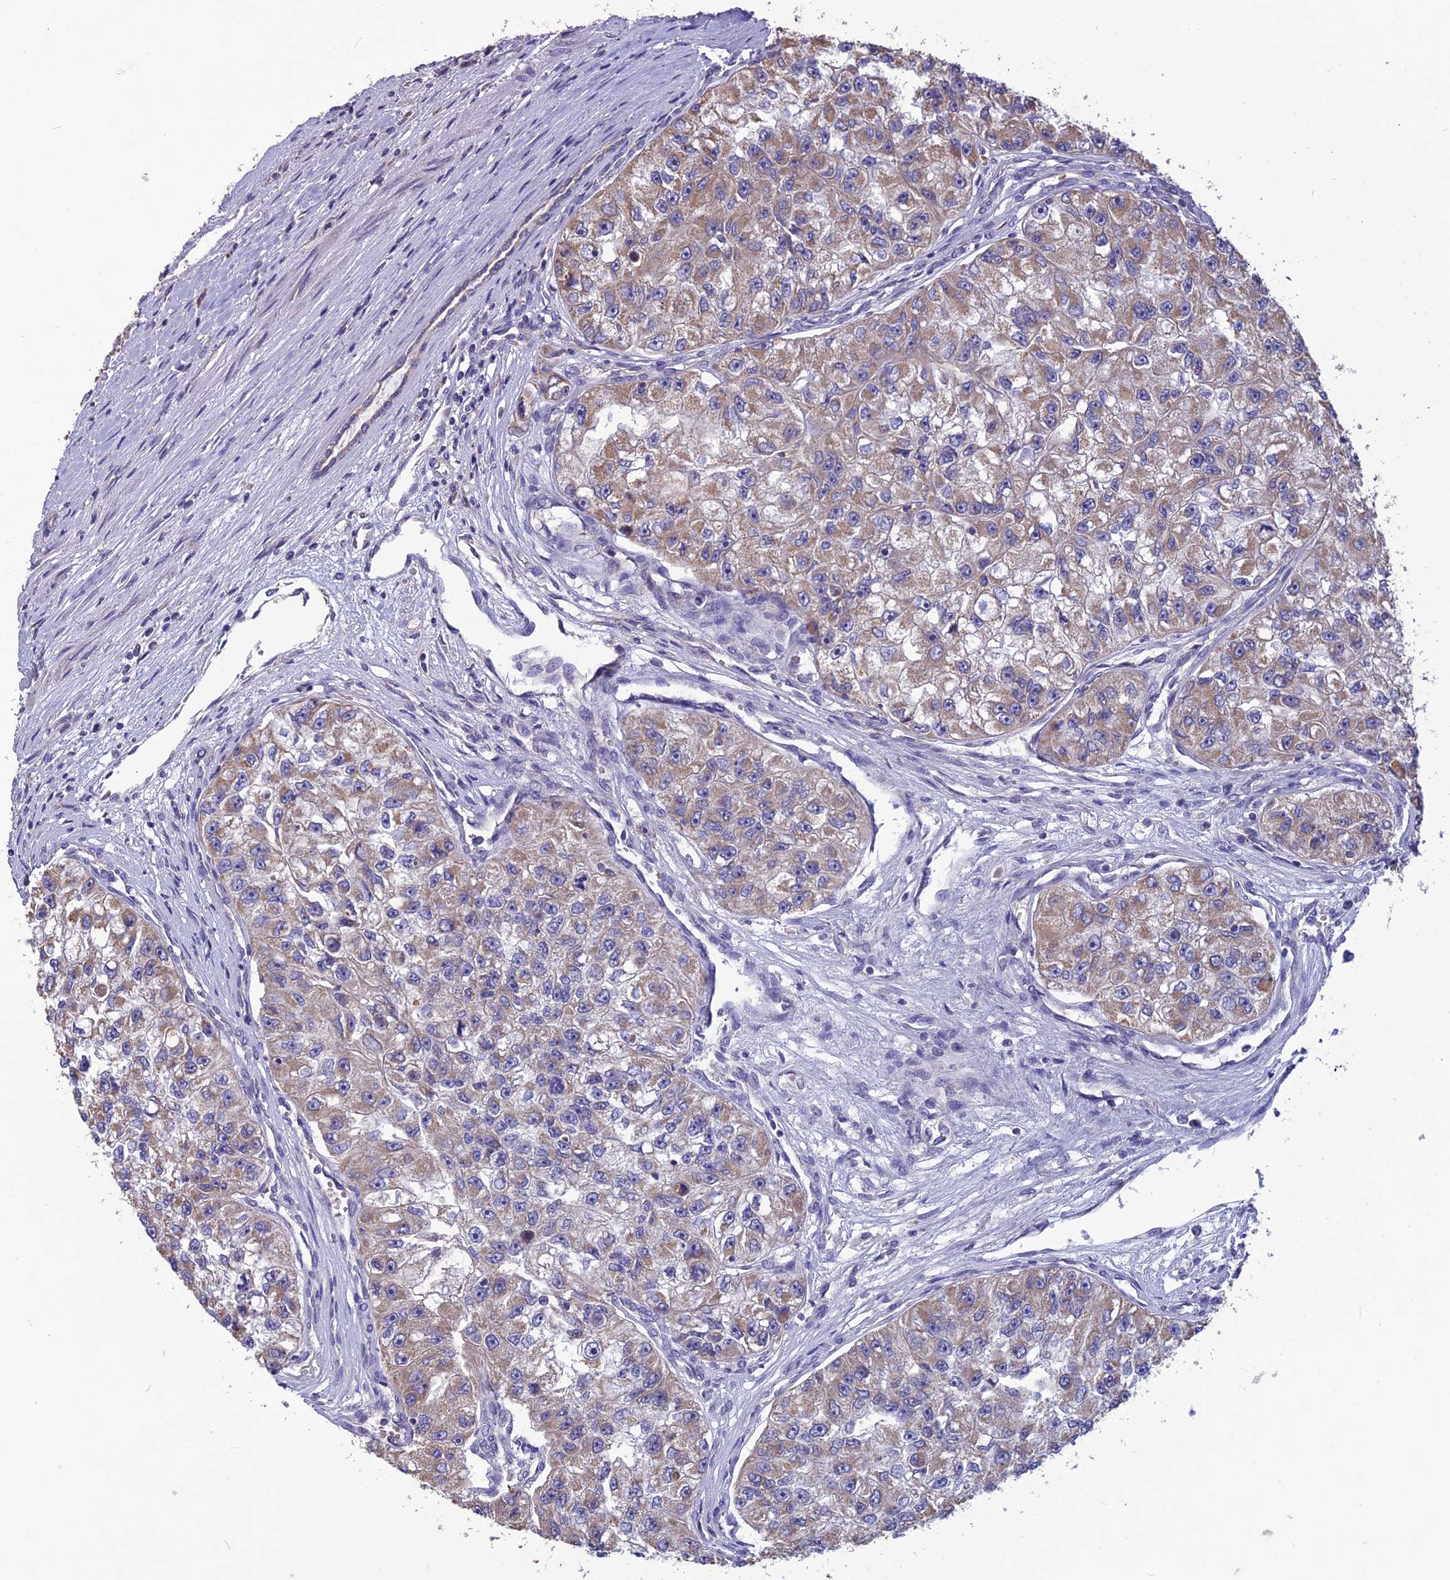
{"staining": {"intensity": "weak", "quantity": "25%-75%", "location": "cytoplasmic/membranous"}, "tissue": "renal cancer", "cell_type": "Tumor cells", "image_type": "cancer", "snomed": [{"axis": "morphology", "description": "Adenocarcinoma, NOS"}, {"axis": "topography", "description": "Kidney"}], "caption": "IHC of human renal adenocarcinoma exhibits low levels of weak cytoplasmic/membranous positivity in approximately 25%-75% of tumor cells.", "gene": "PSMF1", "patient": {"sex": "male", "age": 63}}